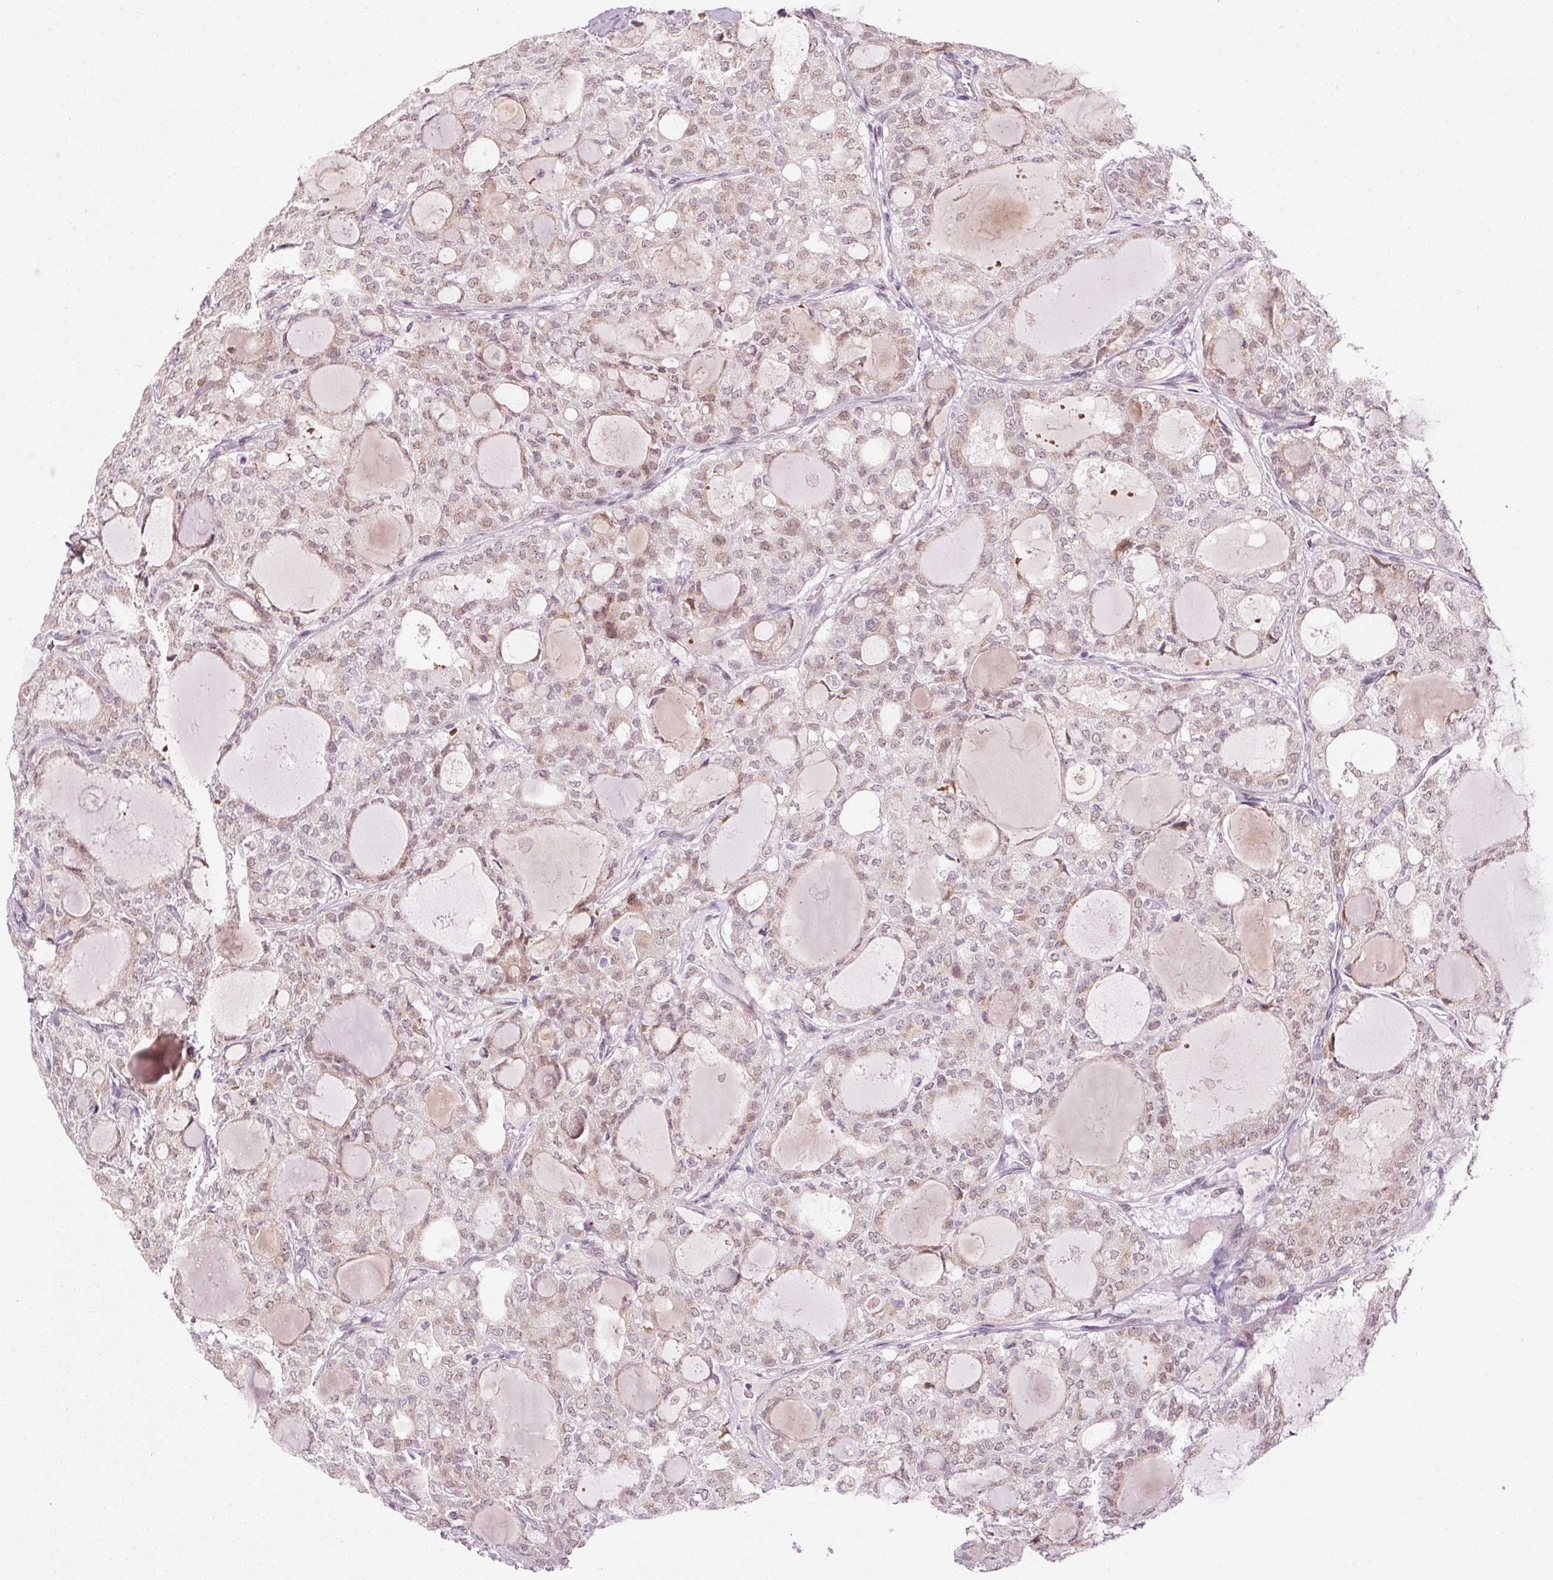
{"staining": {"intensity": "weak", "quantity": "25%-75%", "location": "nuclear"}, "tissue": "thyroid cancer", "cell_type": "Tumor cells", "image_type": "cancer", "snomed": [{"axis": "morphology", "description": "Follicular adenoma carcinoma, NOS"}, {"axis": "topography", "description": "Thyroid gland"}], "caption": "Tumor cells demonstrate weak nuclear positivity in approximately 25%-75% of cells in thyroid cancer.", "gene": "ANKRD20A1", "patient": {"sex": "male", "age": 75}}